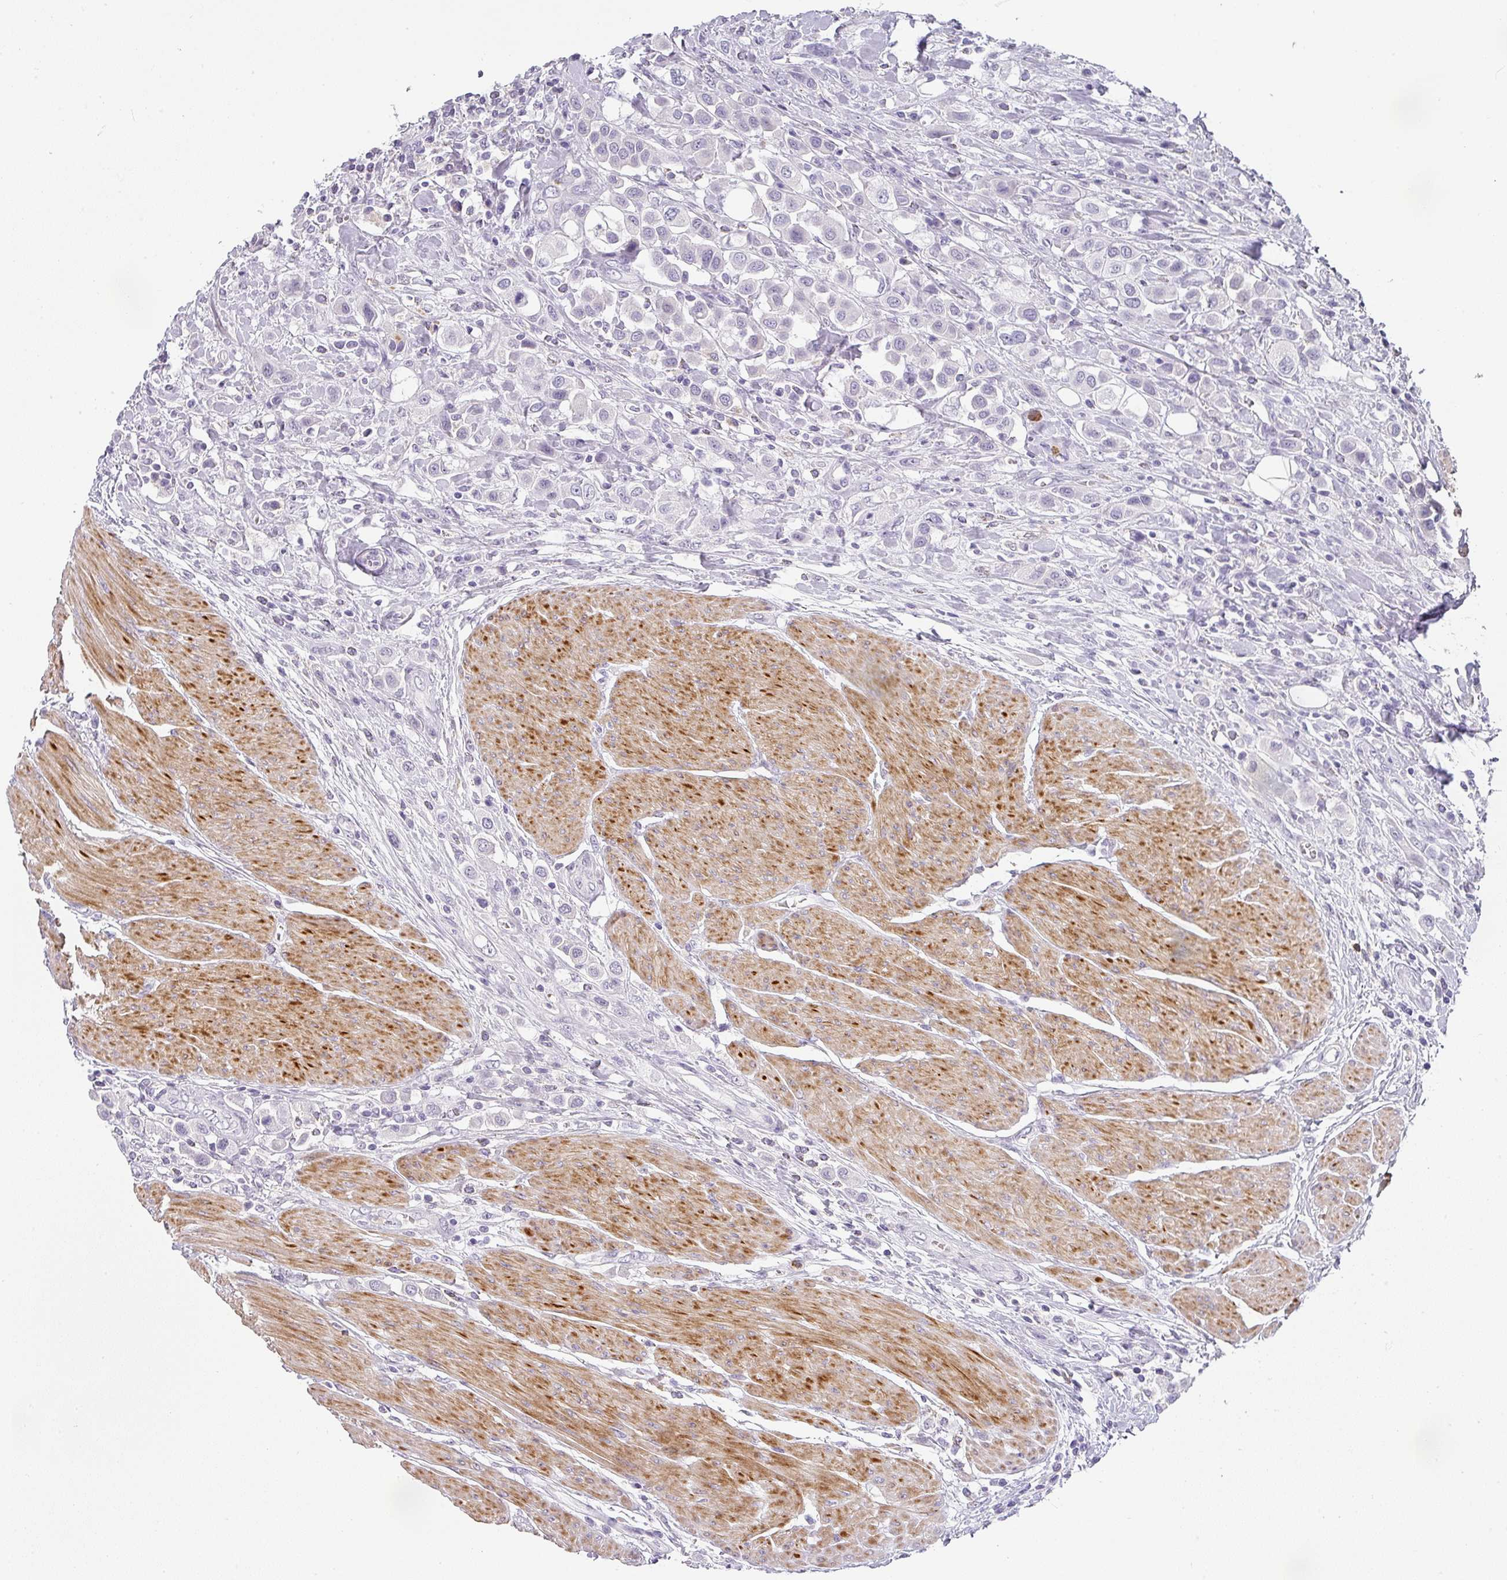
{"staining": {"intensity": "negative", "quantity": "none", "location": "none"}, "tissue": "urothelial cancer", "cell_type": "Tumor cells", "image_type": "cancer", "snomed": [{"axis": "morphology", "description": "Urothelial carcinoma, High grade"}, {"axis": "topography", "description": "Urinary bladder"}], "caption": "High magnification brightfield microscopy of urothelial cancer stained with DAB (3,3'-diaminobenzidine) (brown) and counterstained with hematoxylin (blue): tumor cells show no significant expression.", "gene": "BTLA", "patient": {"sex": "male", "age": 50}}